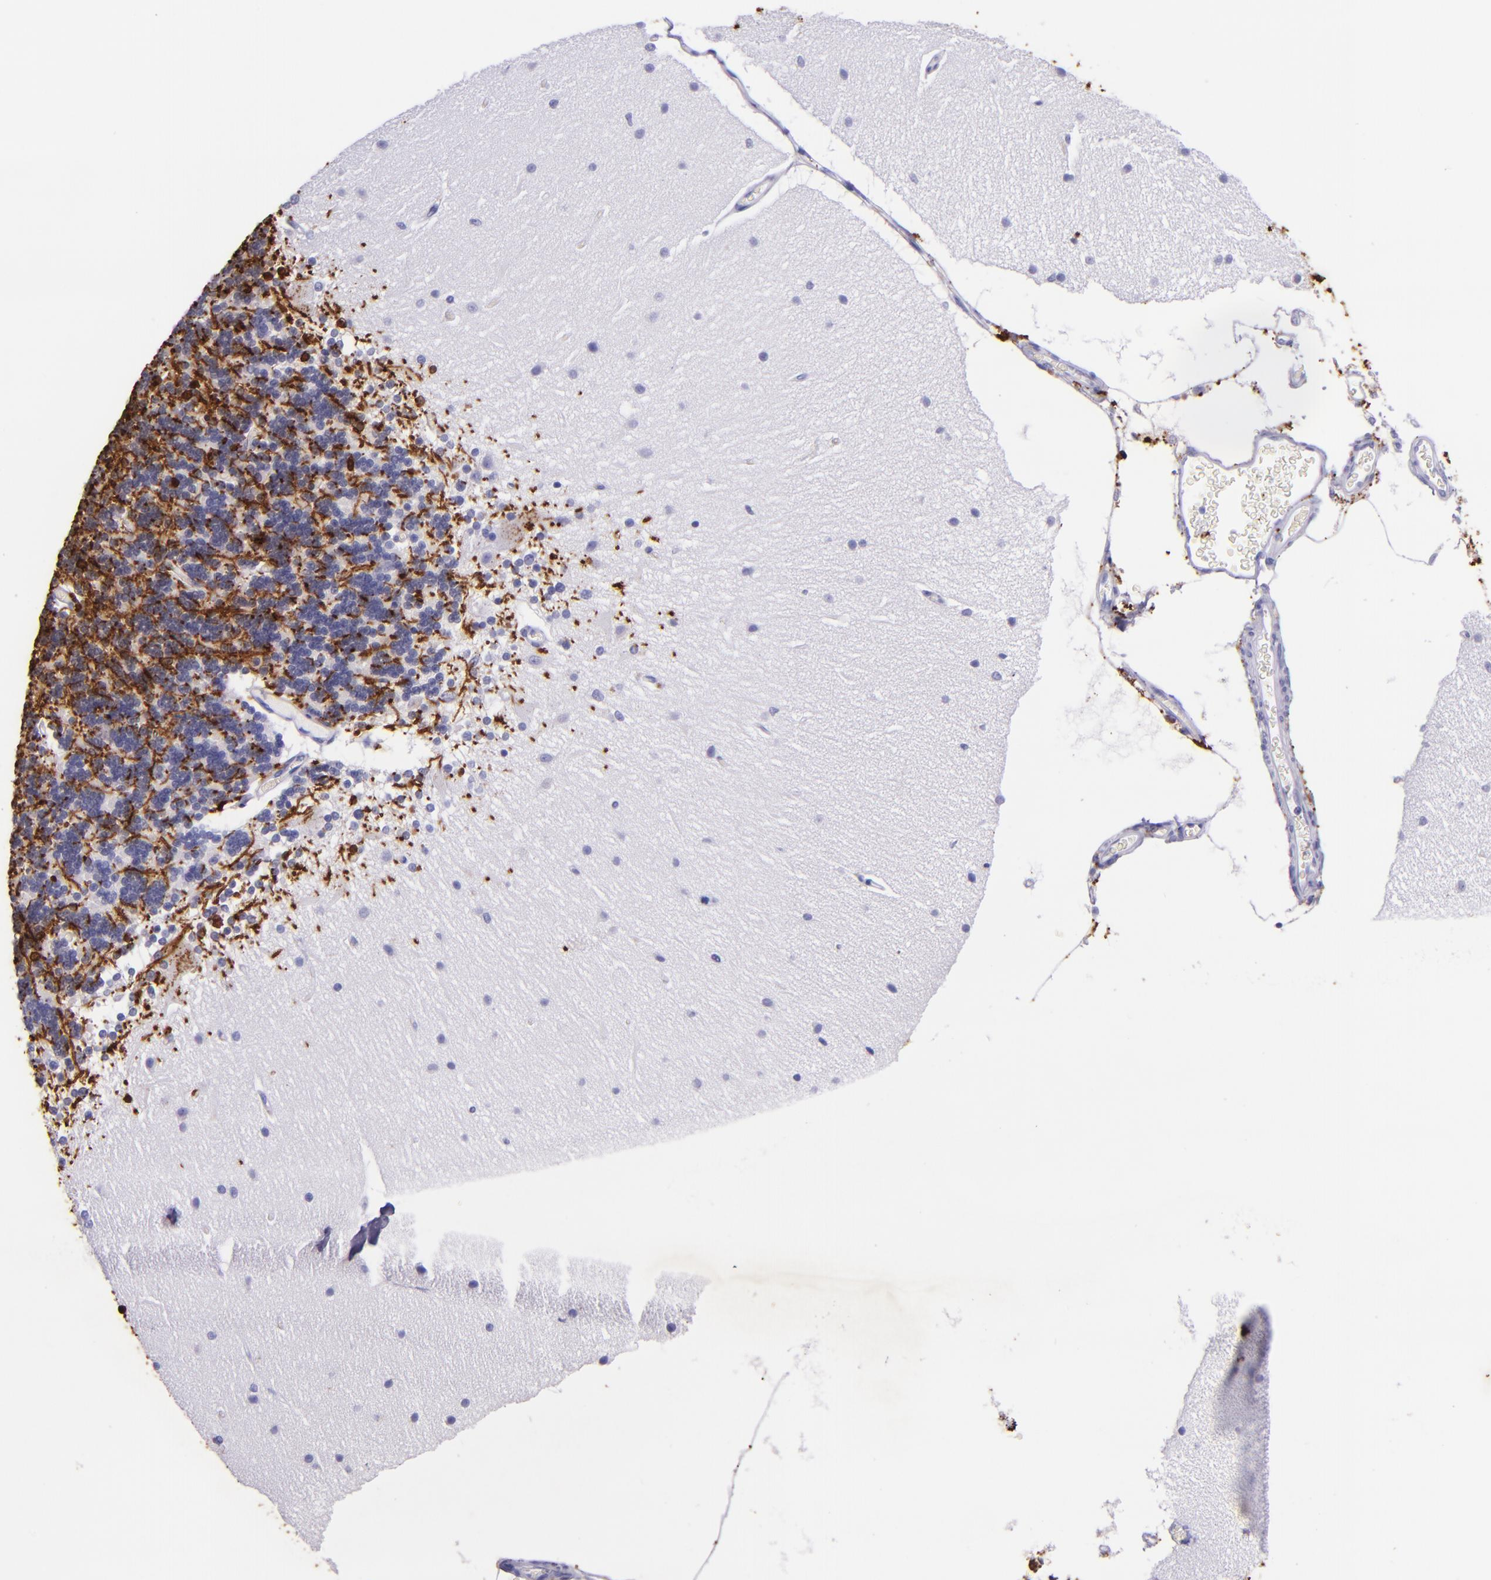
{"staining": {"intensity": "strong", "quantity": "<25%", "location": "cytoplasmic/membranous,nuclear"}, "tissue": "cerebellum", "cell_type": "Cells in granular layer", "image_type": "normal", "snomed": [{"axis": "morphology", "description": "Normal tissue, NOS"}, {"axis": "topography", "description": "Cerebellum"}], "caption": "Strong cytoplasmic/membranous,nuclear staining is appreciated in about <25% of cells in granular layer in benign cerebellum.", "gene": "MBP", "patient": {"sex": "female", "age": 54}}